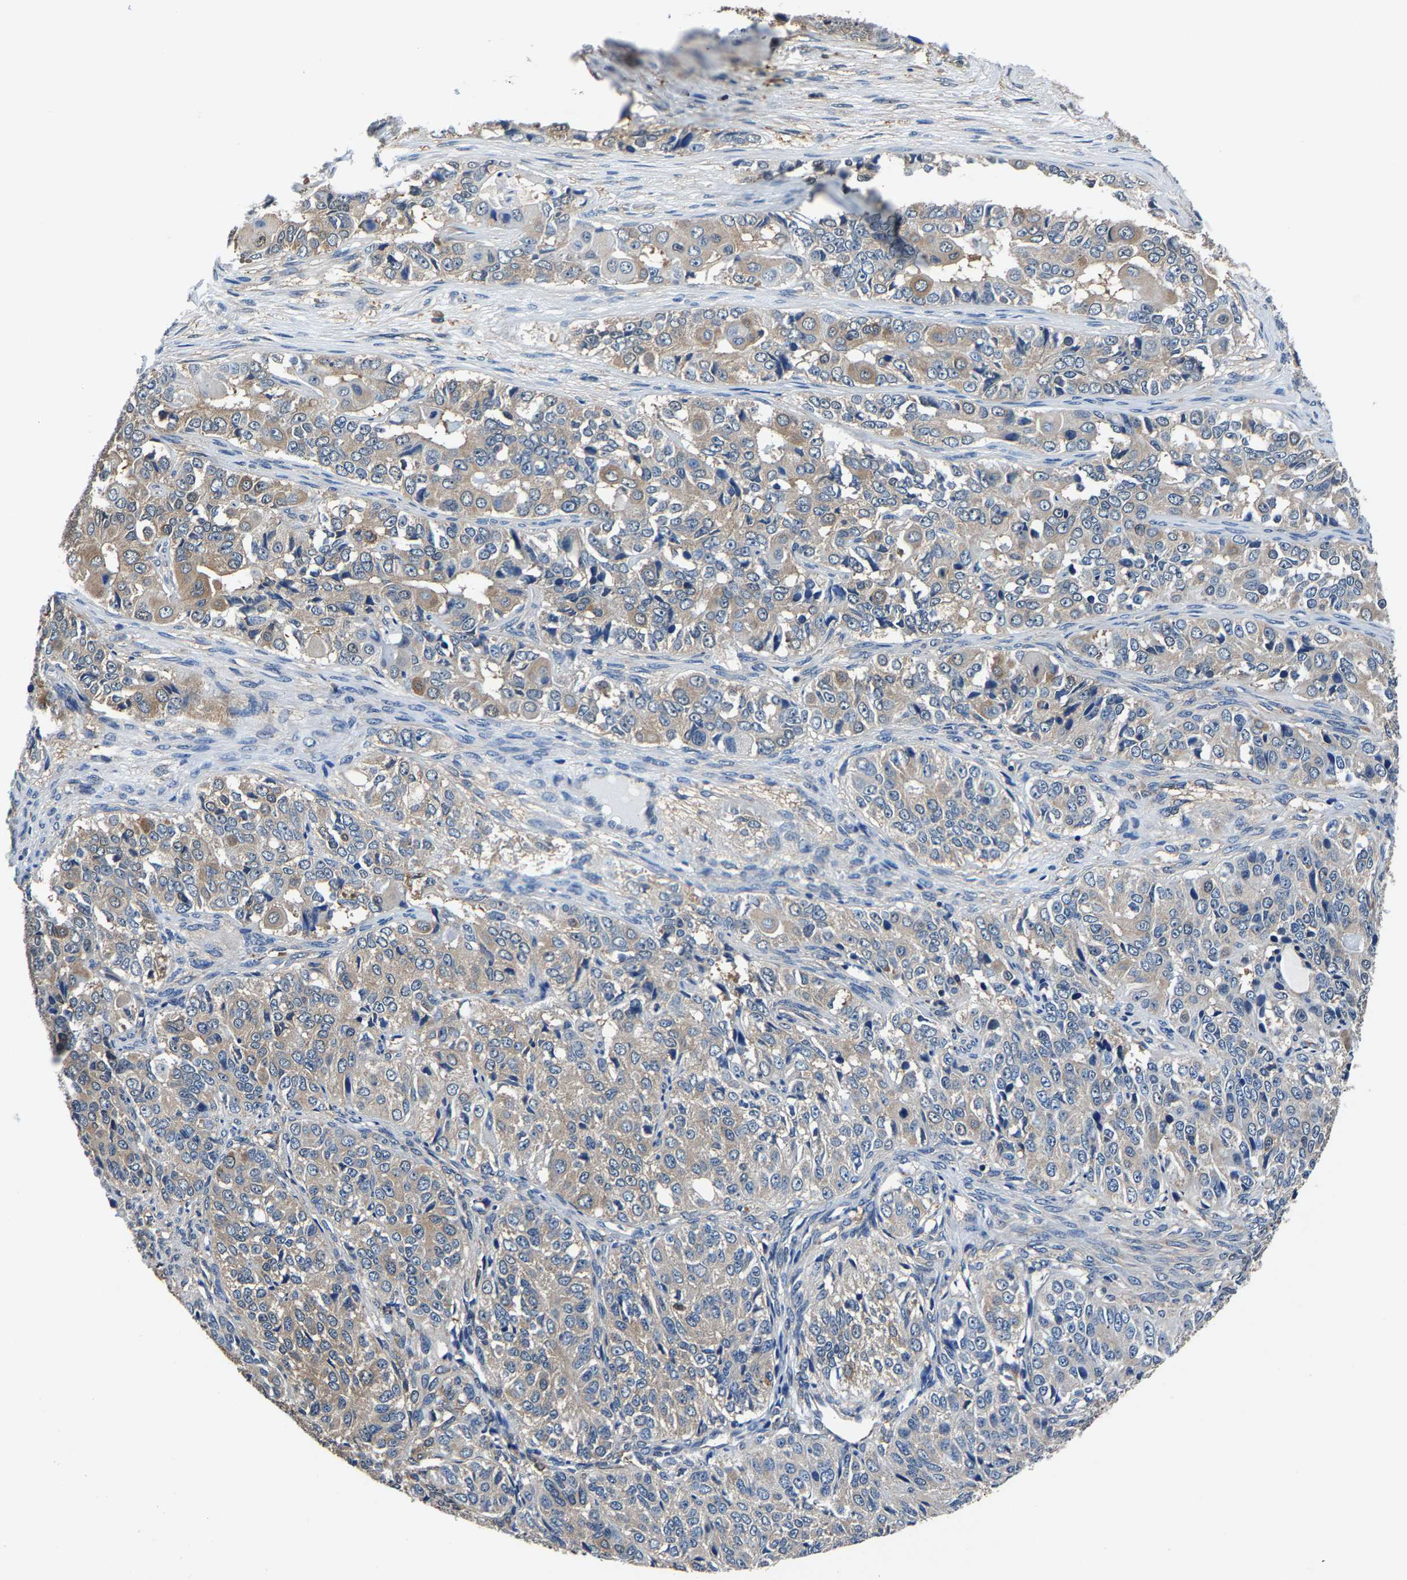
{"staining": {"intensity": "weak", "quantity": "25%-75%", "location": "cytoplasmic/membranous"}, "tissue": "ovarian cancer", "cell_type": "Tumor cells", "image_type": "cancer", "snomed": [{"axis": "morphology", "description": "Carcinoma, endometroid"}, {"axis": "topography", "description": "Ovary"}], "caption": "Endometroid carcinoma (ovarian) stained with DAB immunohistochemistry (IHC) exhibits low levels of weak cytoplasmic/membranous staining in approximately 25%-75% of tumor cells.", "gene": "ALDOB", "patient": {"sex": "female", "age": 51}}